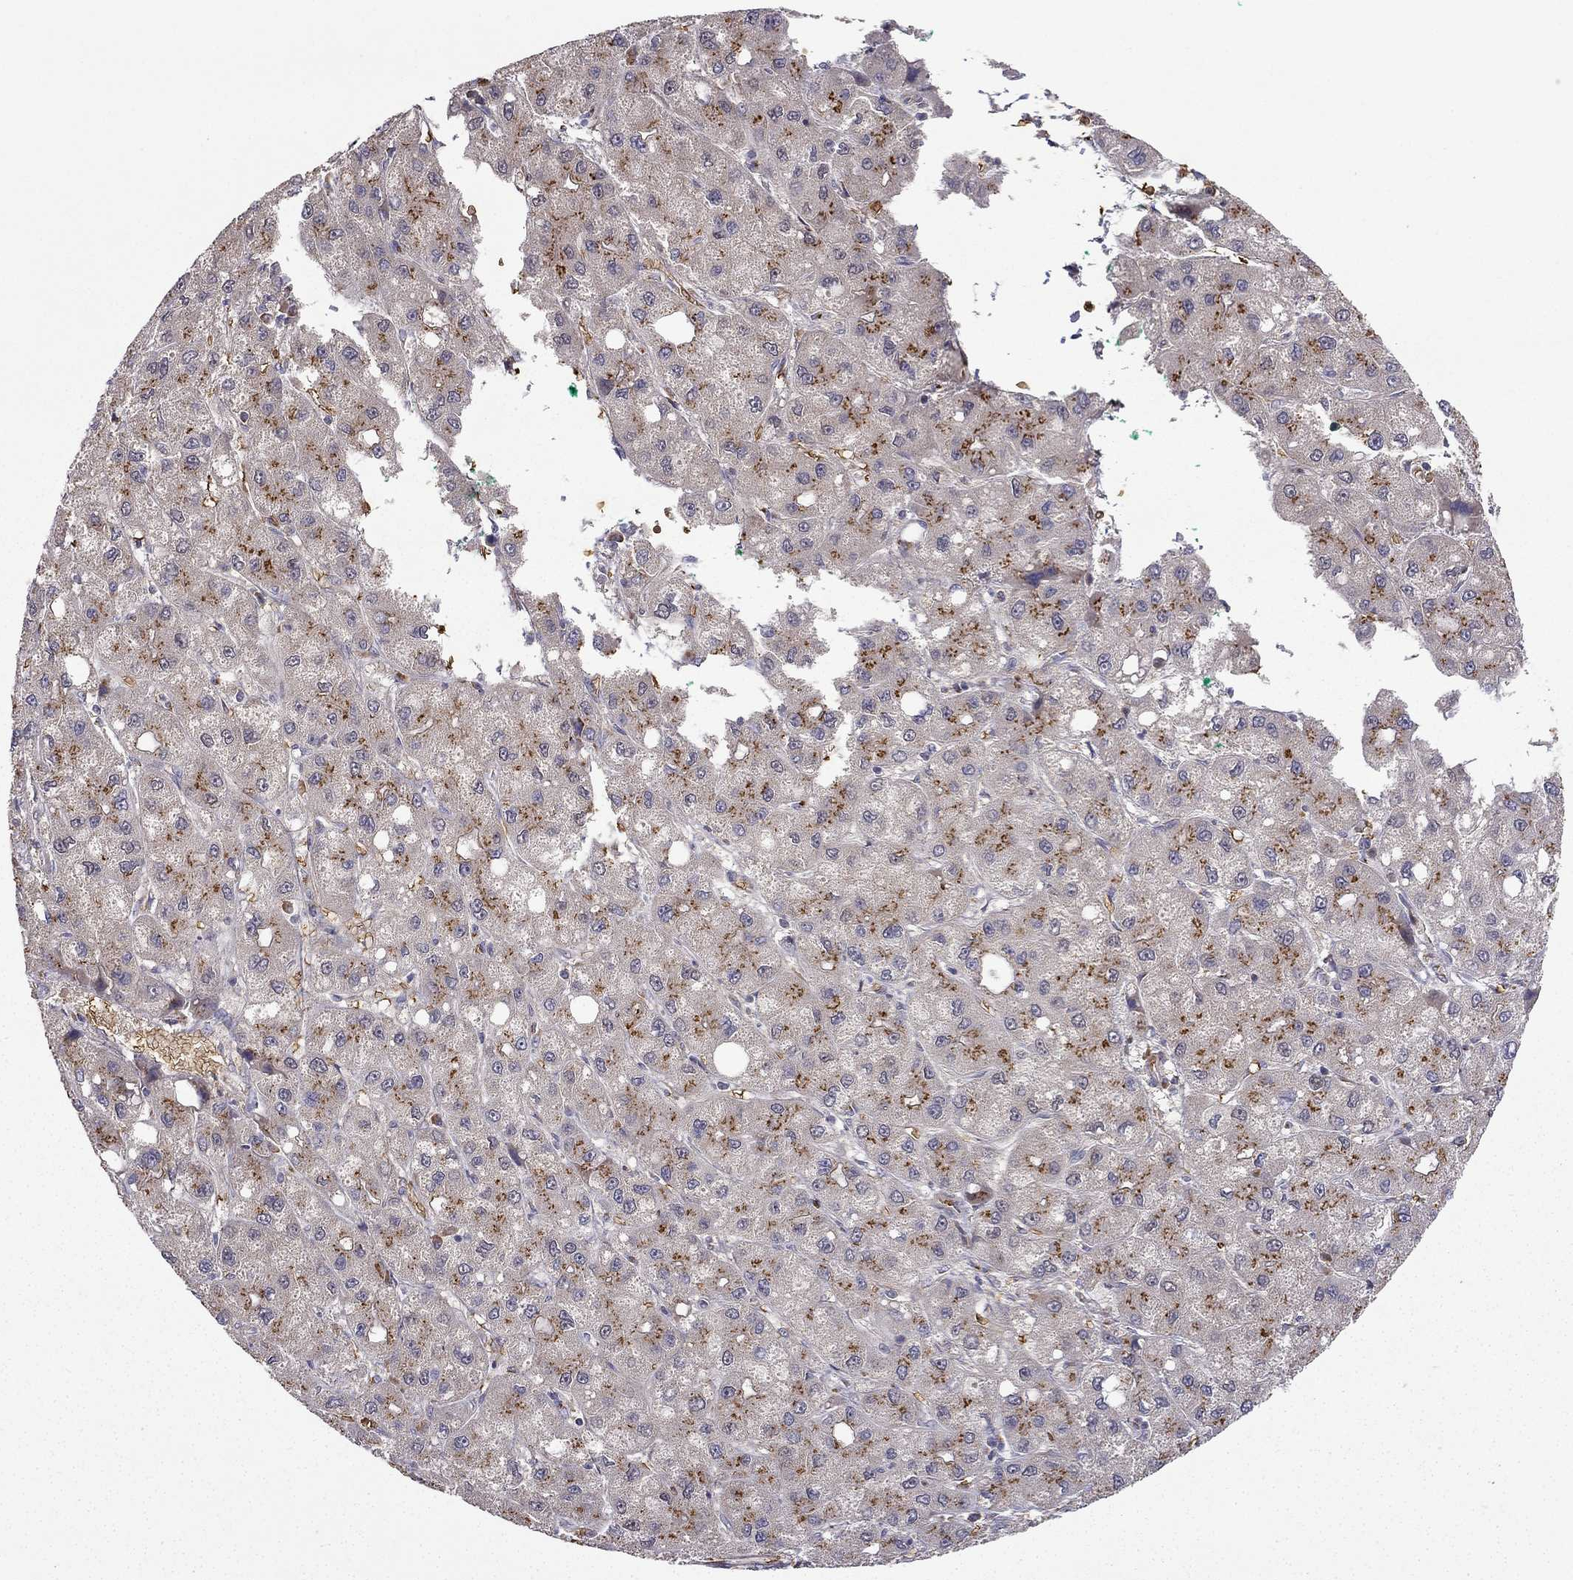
{"staining": {"intensity": "strong", "quantity": "<25%", "location": "cytoplasmic/membranous"}, "tissue": "liver cancer", "cell_type": "Tumor cells", "image_type": "cancer", "snomed": [{"axis": "morphology", "description": "Carcinoma, Hepatocellular, NOS"}, {"axis": "topography", "description": "Liver"}], "caption": "Immunohistochemical staining of human liver hepatocellular carcinoma demonstrates medium levels of strong cytoplasmic/membranous protein expression in approximately <25% of tumor cells.", "gene": "B4GALT7", "patient": {"sex": "male", "age": 73}}